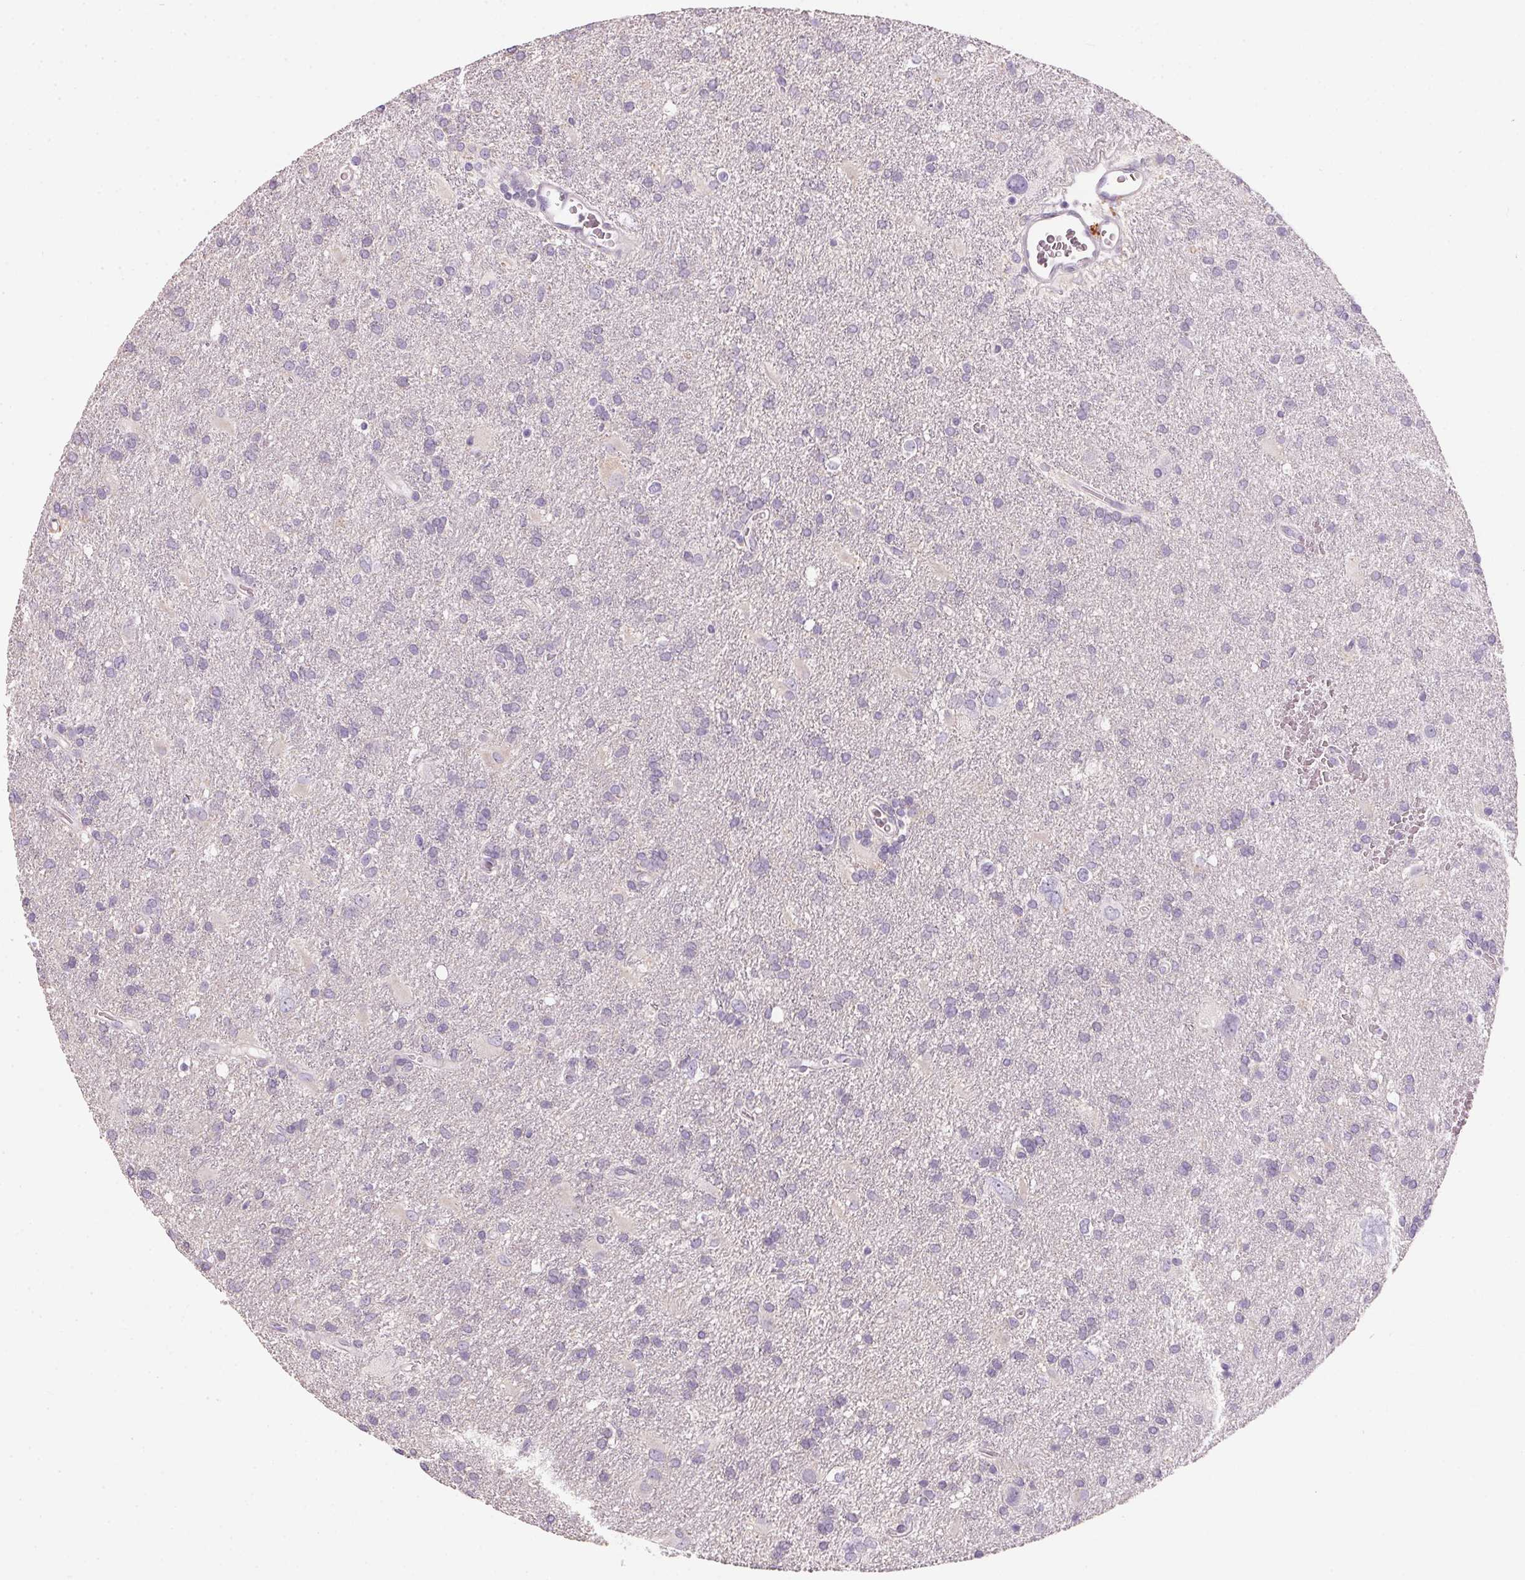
{"staining": {"intensity": "negative", "quantity": "none", "location": "none"}, "tissue": "glioma", "cell_type": "Tumor cells", "image_type": "cancer", "snomed": [{"axis": "morphology", "description": "Glioma, malignant, Low grade"}, {"axis": "topography", "description": "Brain"}], "caption": "IHC micrograph of malignant glioma (low-grade) stained for a protein (brown), which shows no staining in tumor cells. (DAB immunohistochemistry visualized using brightfield microscopy, high magnification).", "gene": "HSD17B1", "patient": {"sex": "male", "age": 66}}